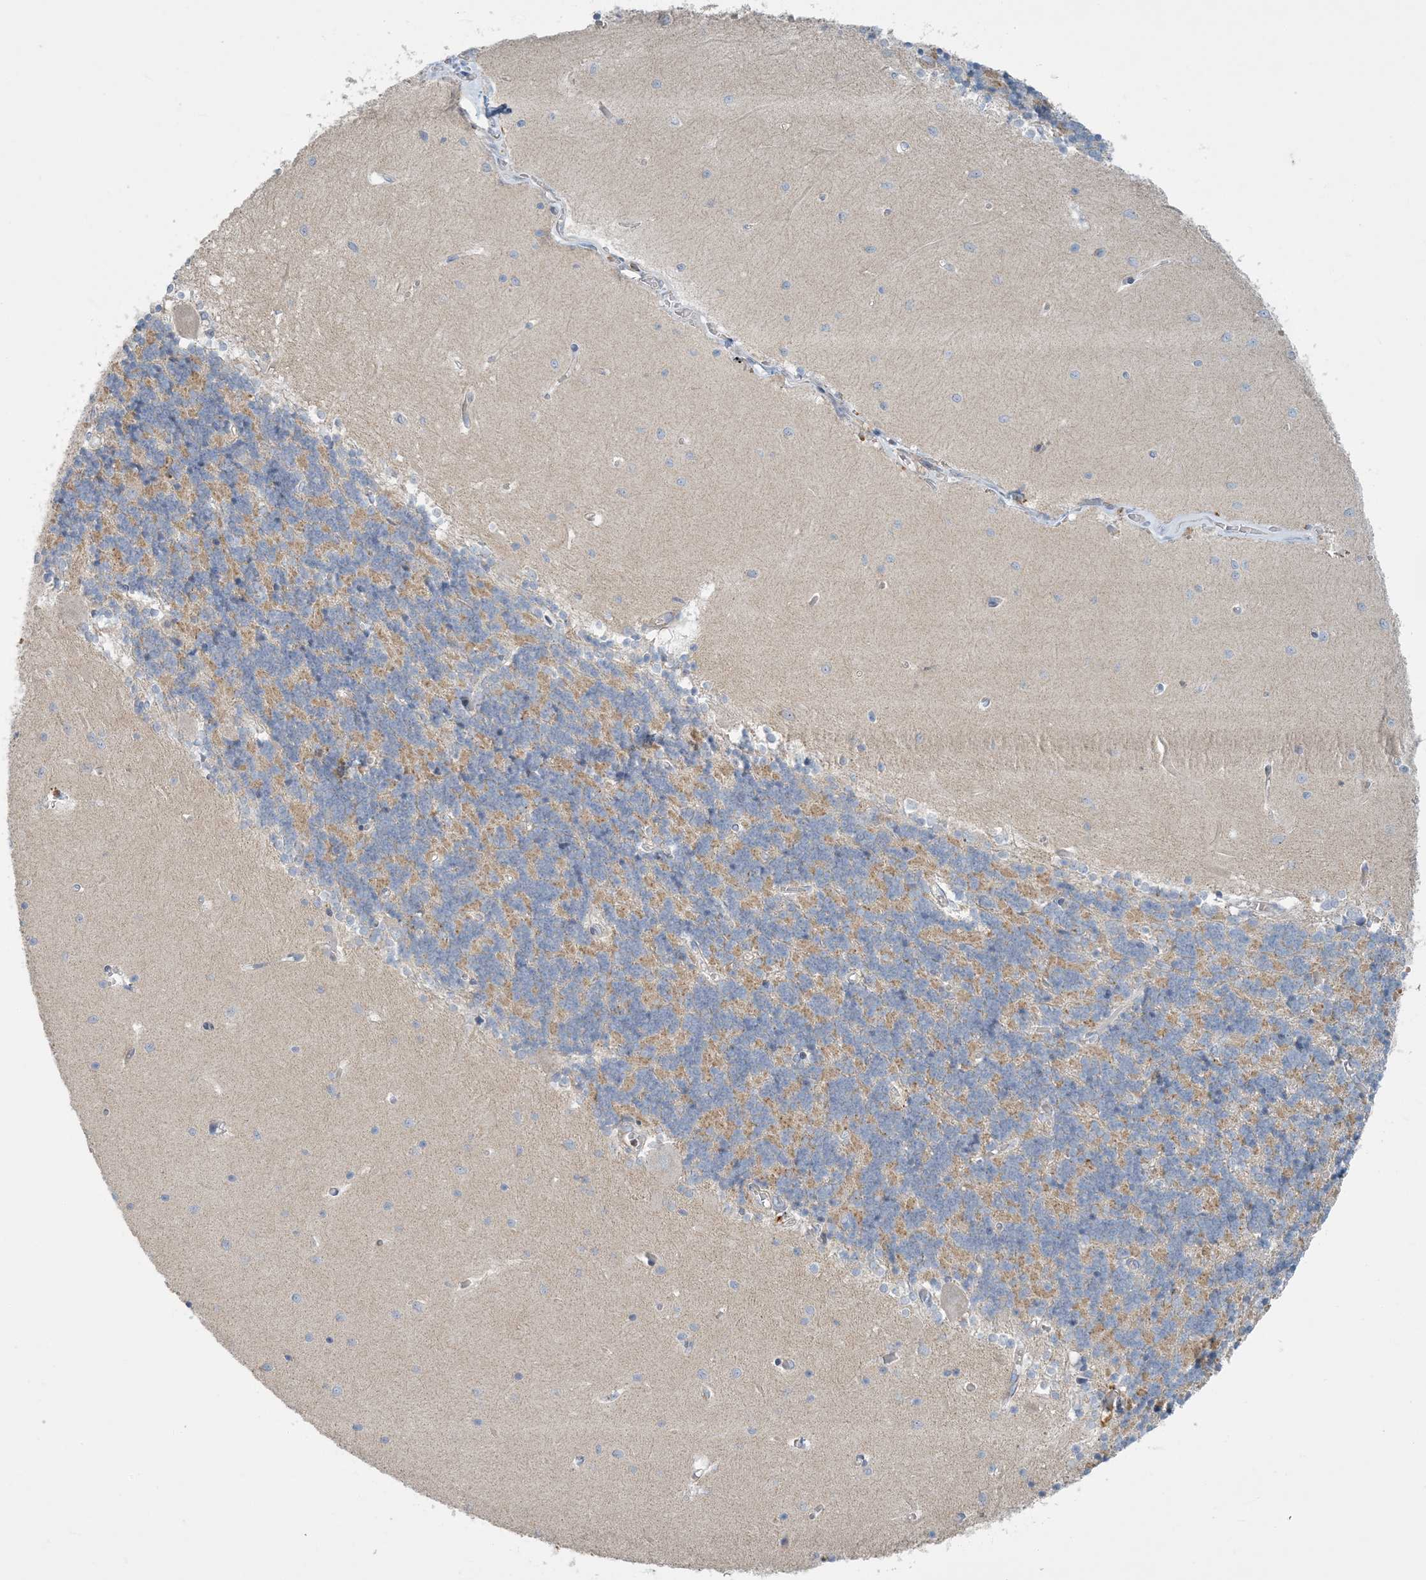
{"staining": {"intensity": "moderate", "quantity": "25%-75%", "location": "cytoplasmic/membranous"}, "tissue": "cerebellum", "cell_type": "Cells in granular layer", "image_type": "normal", "snomed": [{"axis": "morphology", "description": "Normal tissue, NOS"}, {"axis": "topography", "description": "Cerebellum"}], "caption": "IHC image of benign cerebellum: cerebellum stained using IHC reveals medium levels of moderate protein expression localized specifically in the cytoplasmic/membranous of cells in granular layer, appearing as a cytoplasmic/membranous brown color.", "gene": "LTN1", "patient": {"sex": "male", "age": 37}}